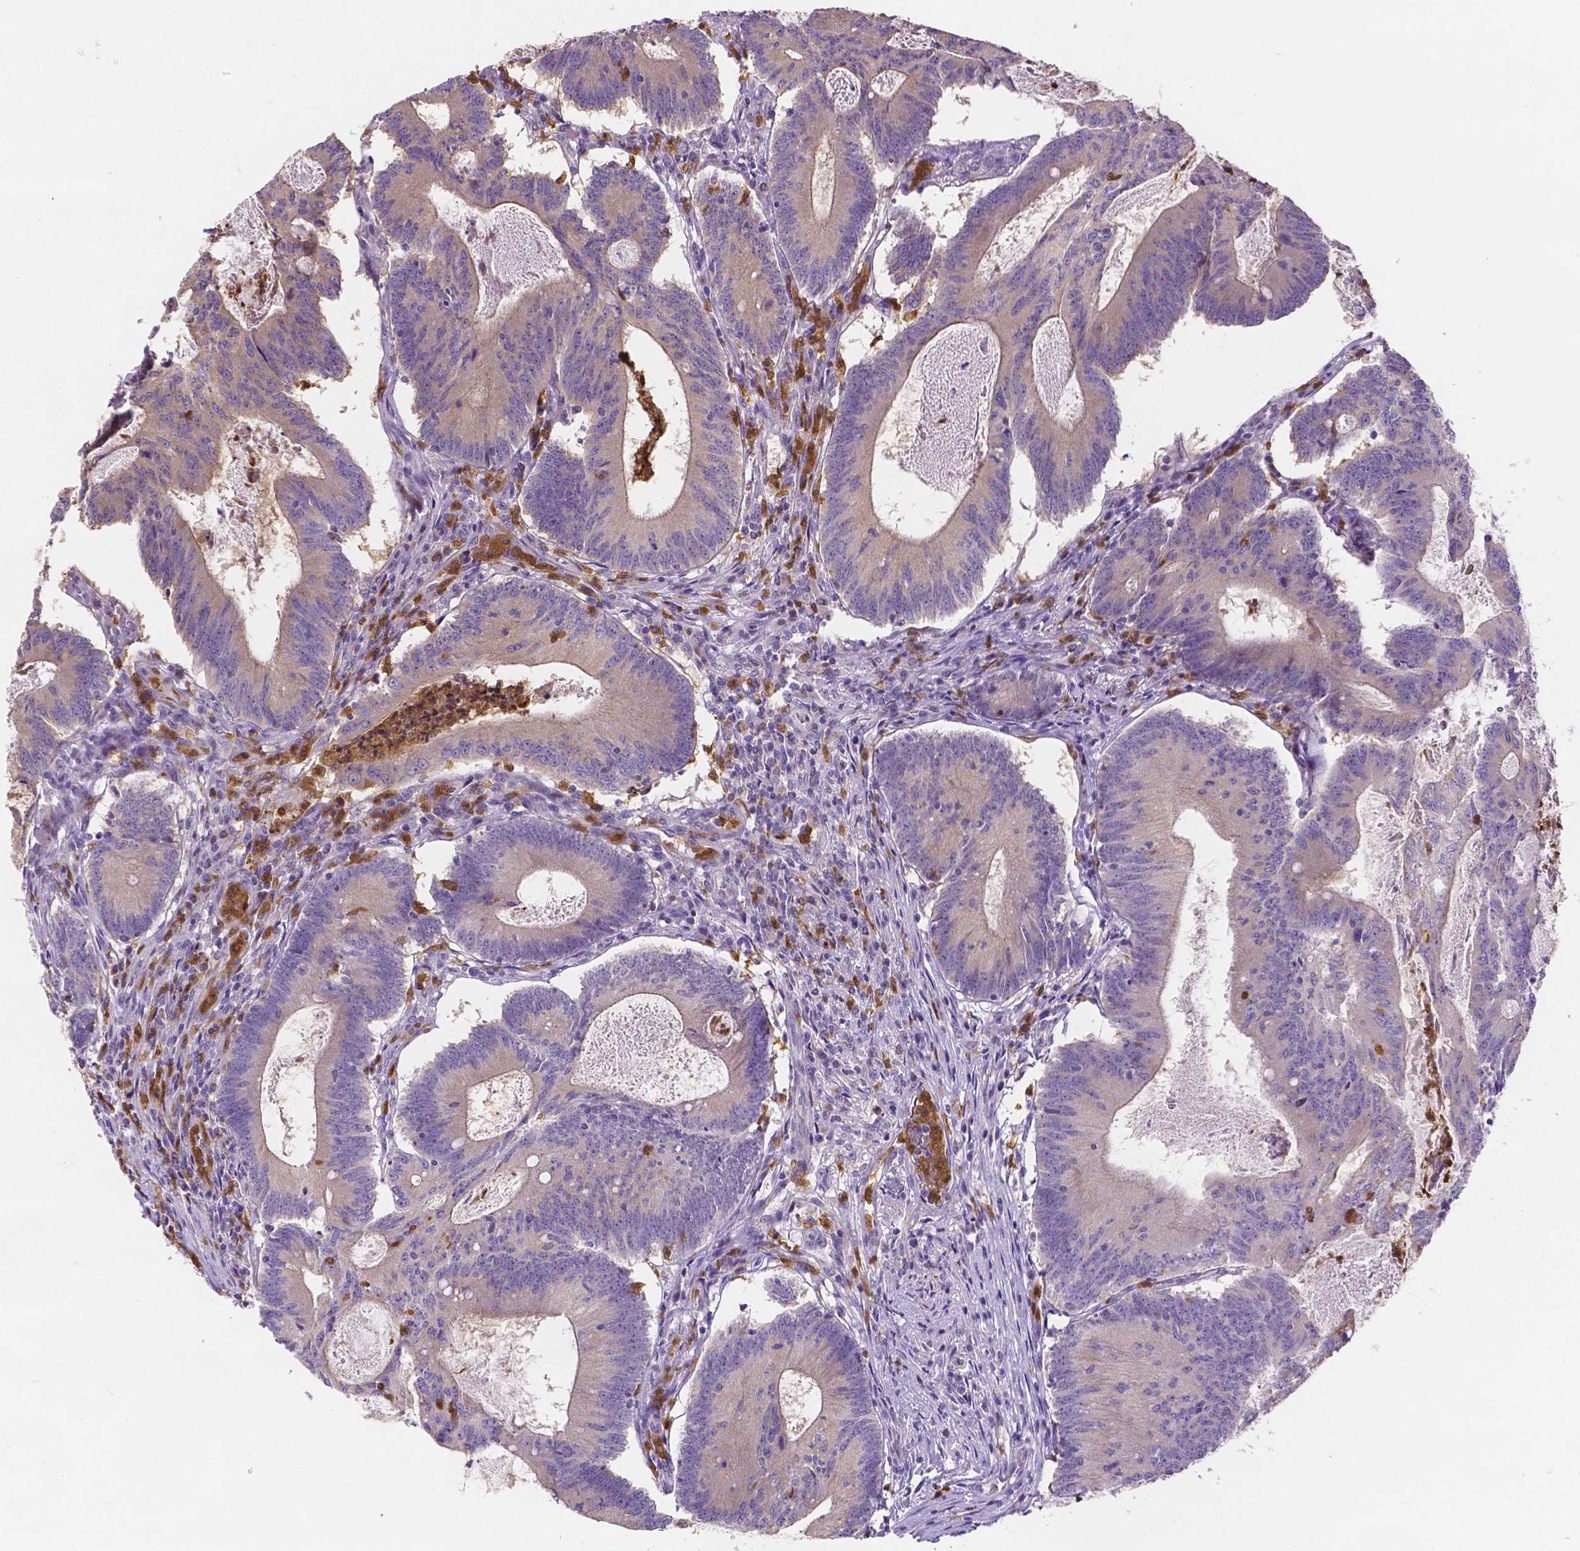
{"staining": {"intensity": "negative", "quantity": "none", "location": "none"}, "tissue": "colorectal cancer", "cell_type": "Tumor cells", "image_type": "cancer", "snomed": [{"axis": "morphology", "description": "Adenocarcinoma, NOS"}, {"axis": "topography", "description": "Colon"}], "caption": "An immunohistochemistry (IHC) photomicrograph of colorectal adenocarcinoma is shown. There is no staining in tumor cells of colorectal adenocarcinoma. (Immunohistochemistry (ihc), brightfield microscopy, high magnification).", "gene": "ZNRD2", "patient": {"sex": "female", "age": 70}}